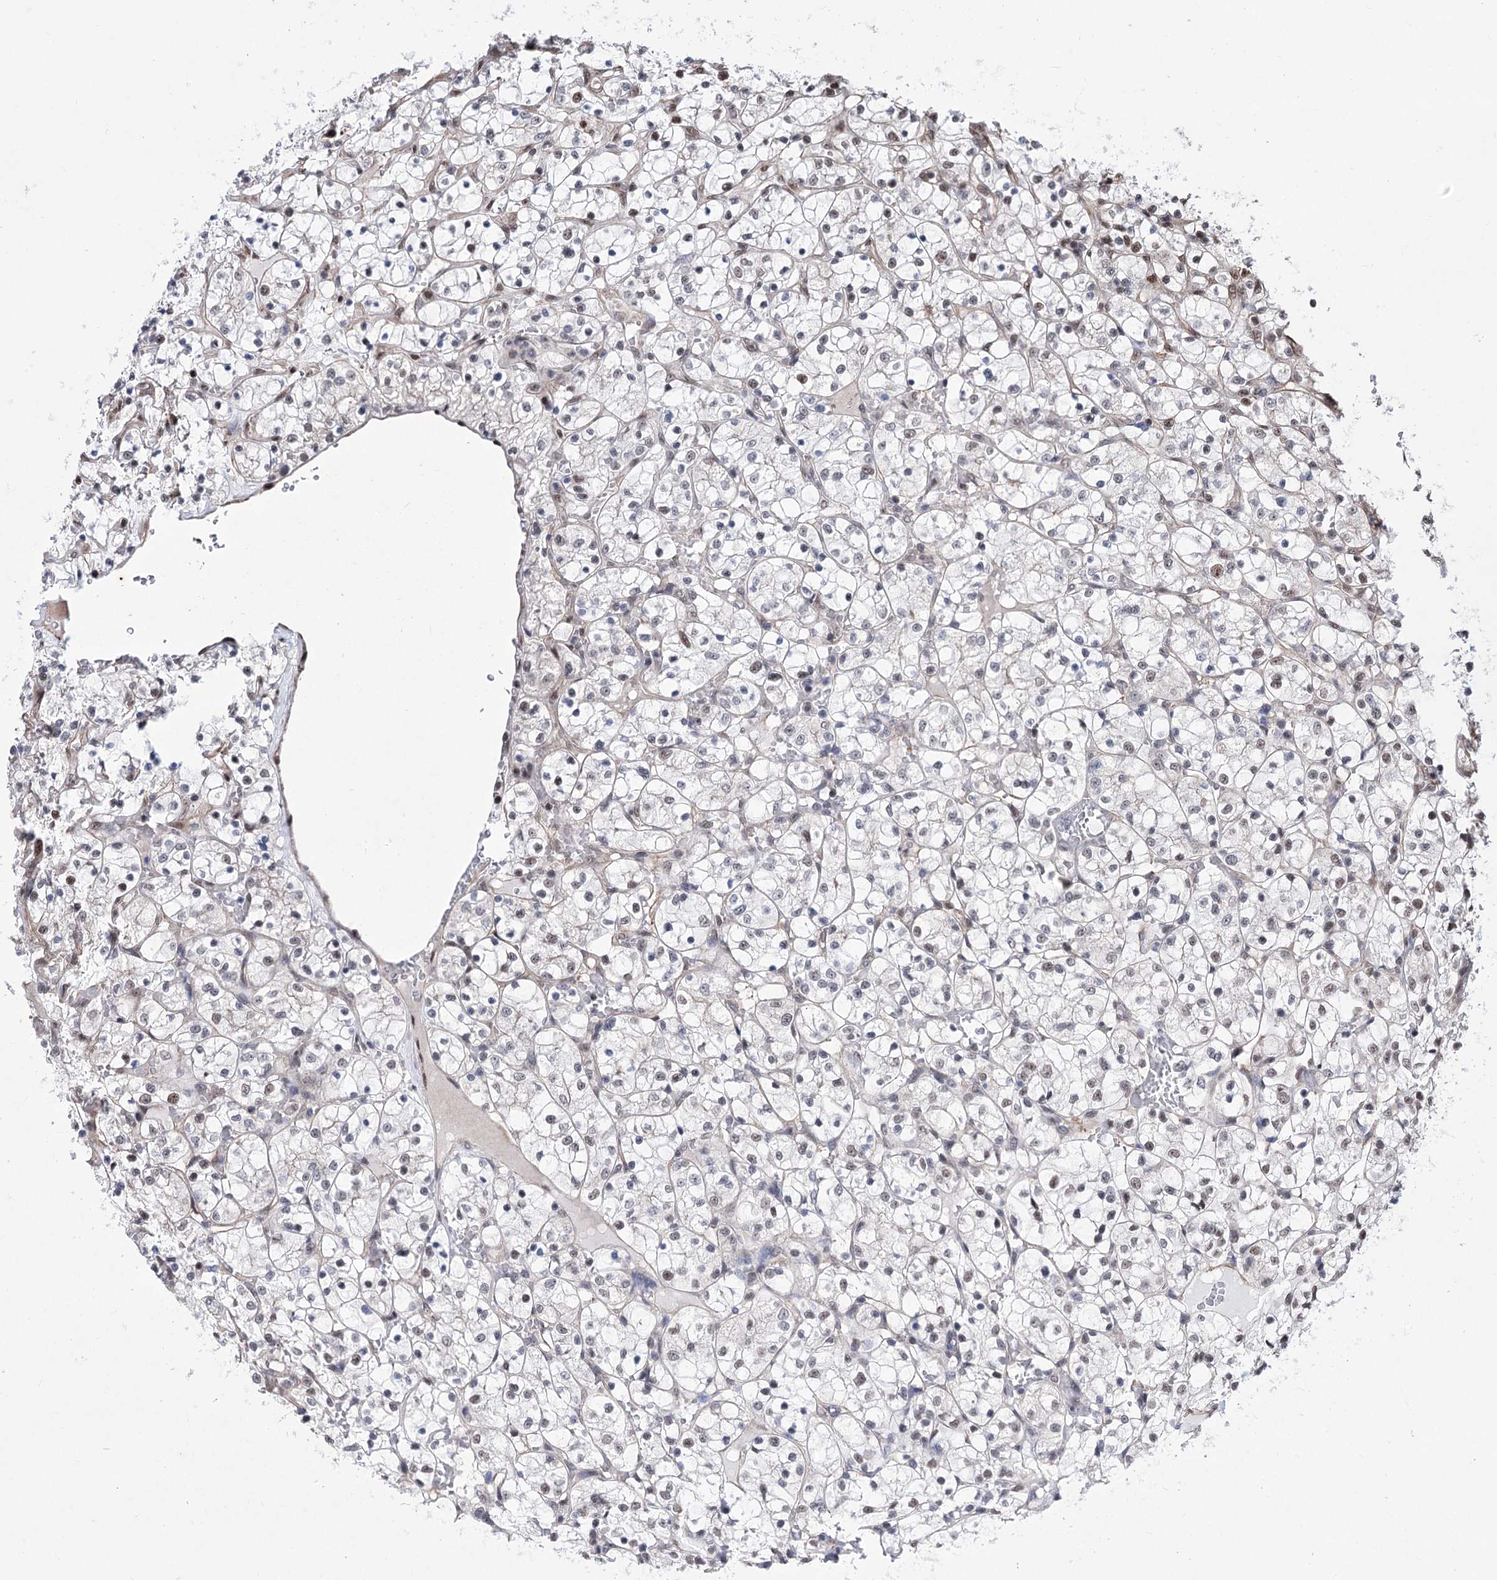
{"staining": {"intensity": "moderate", "quantity": "<25%", "location": "nuclear"}, "tissue": "renal cancer", "cell_type": "Tumor cells", "image_type": "cancer", "snomed": [{"axis": "morphology", "description": "Adenocarcinoma, NOS"}, {"axis": "topography", "description": "Kidney"}], "caption": "Renal cancer stained for a protein (brown) demonstrates moderate nuclear positive staining in approximately <25% of tumor cells.", "gene": "CHMP7", "patient": {"sex": "female", "age": 69}}